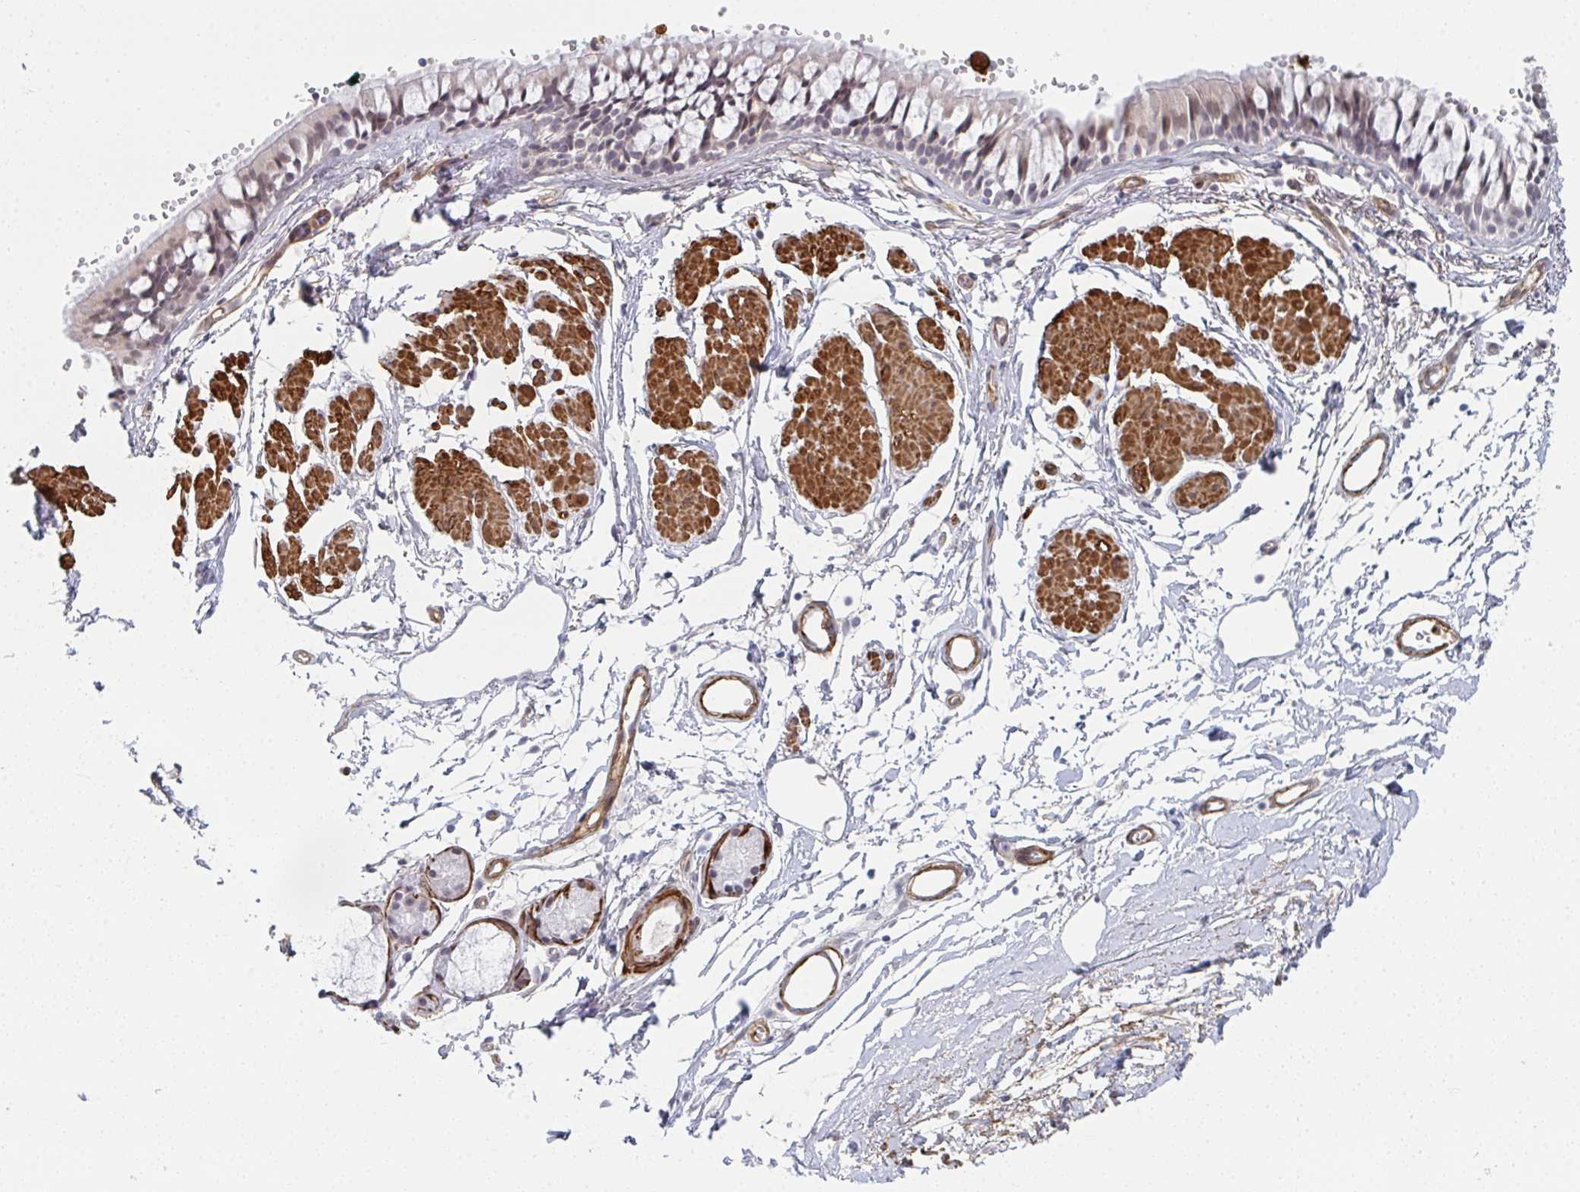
{"staining": {"intensity": "weak", "quantity": "25%-75%", "location": "nuclear"}, "tissue": "bronchus", "cell_type": "Respiratory epithelial cells", "image_type": "normal", "snomed": [{"axis": "morphology", "description": "Normal tissue, NOS"}, {"axis": "topography", "description": "Cartilage tissue"}, {"axis": "topography", "description": "Bronchus"}, {"axis": "topography", "description": "Peripheral nerve tissue"}], "caption": "High-power microscopy captured an immunohistochemistry image of normal bronchus, revealing weak nuclear staining in about 25%-75% of respiratory epithelial cells. (DAB (3,3'-diaminobenzidine) IHC, brown staining for protein, blue staining for nuclei).", "gene": "NEURL4", "patient": {"sex": "female", "age": 59}}